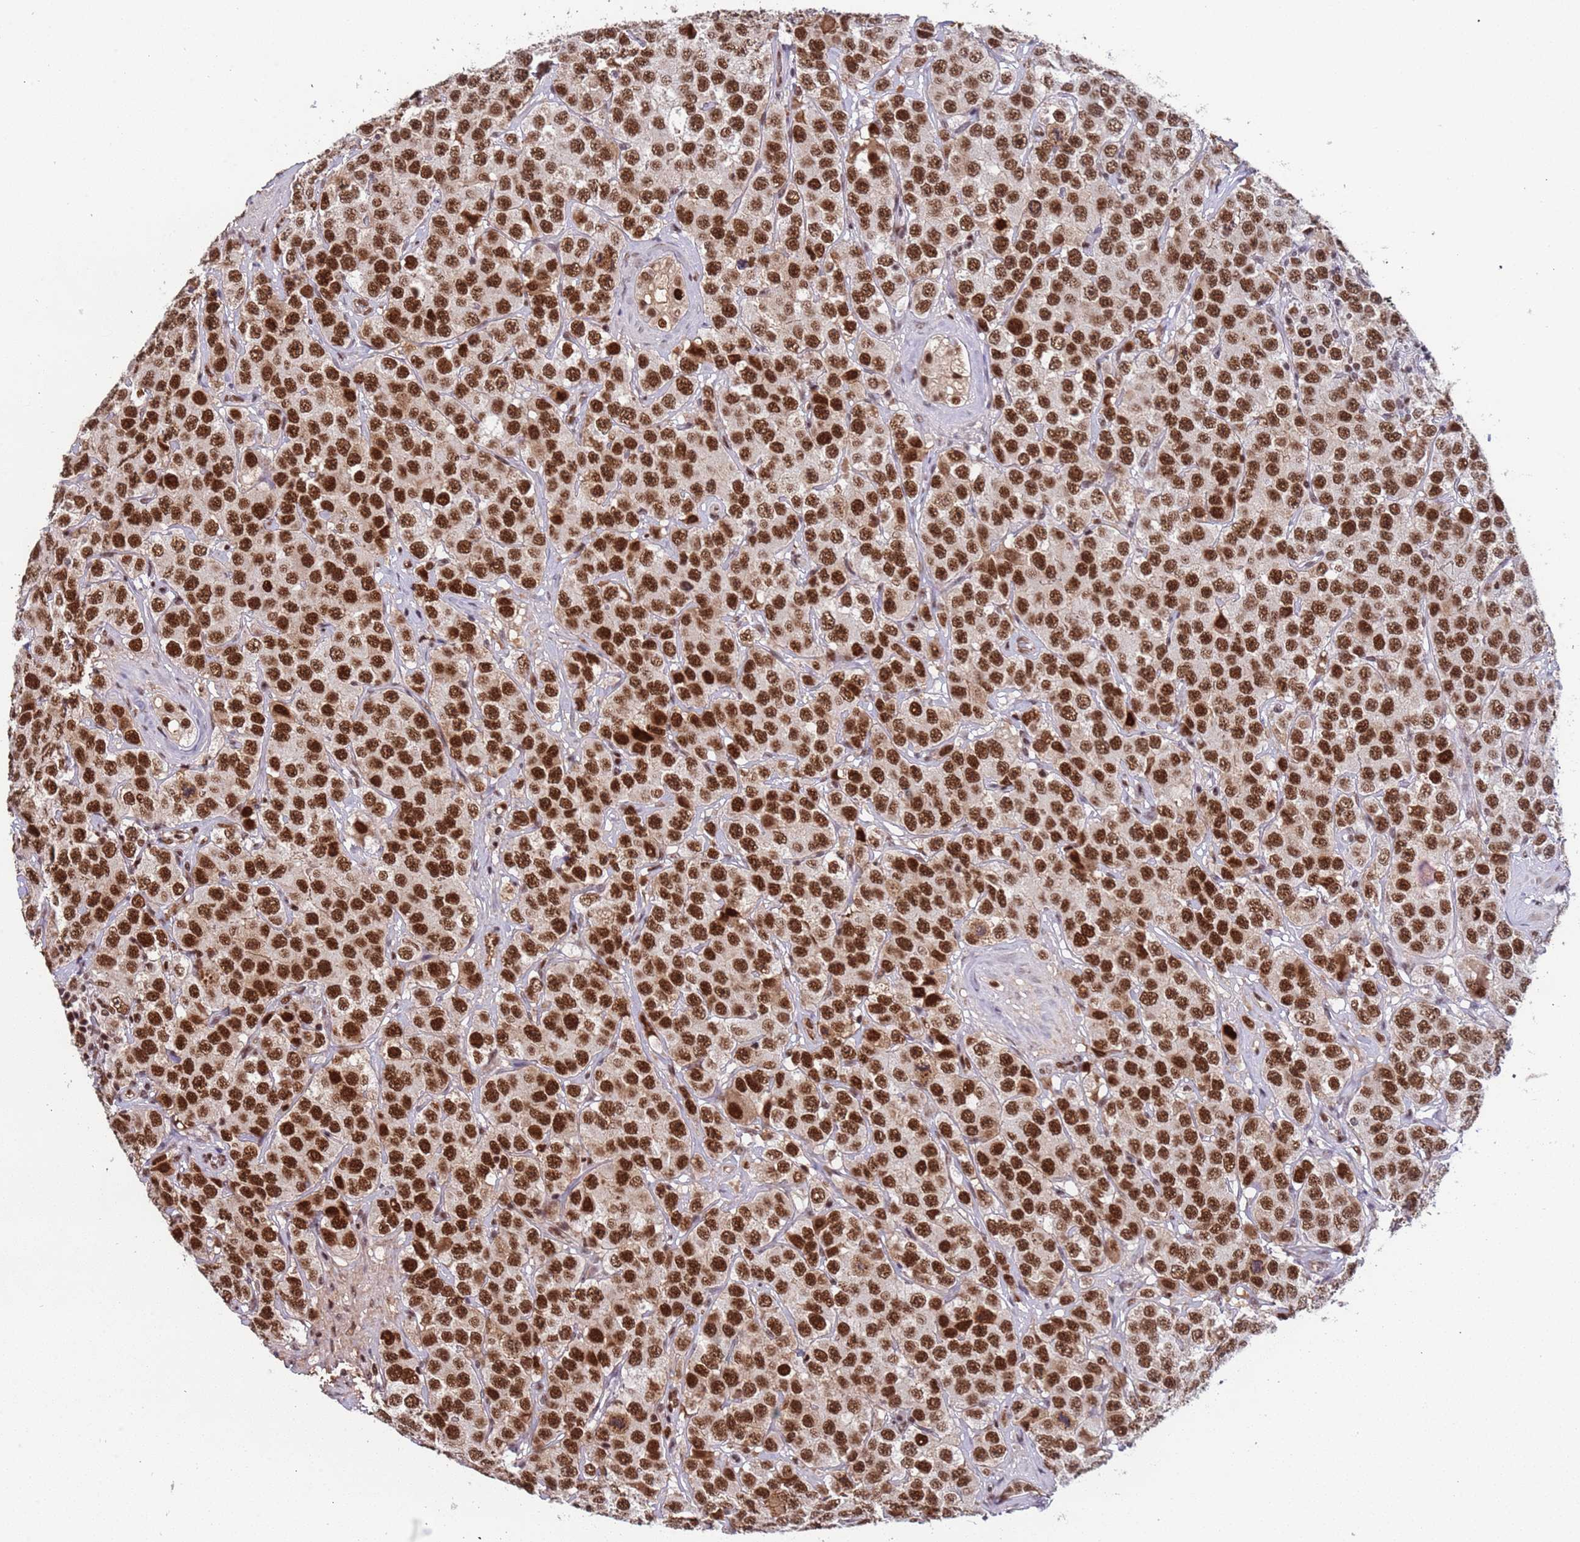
{"staining": {"intensity": "strong", "quantity": ">75%", "location": "nuclear"}, "tissue": "testis cancer", "cell_type": "Tumor cells", "image_type": "cancer", "snomed": [{"axis": "morphology", "description": "Seminoma, NOS"}, {"axis": "topography", "description": "Testis"}], "caption": "Immunohistochemical staining of human testis seminoma exhibits high levels of strong nuclear staining in about >75% of tumor cells.", "gene": "SRRT", "patient": {"sex": "male", "age": 28}}